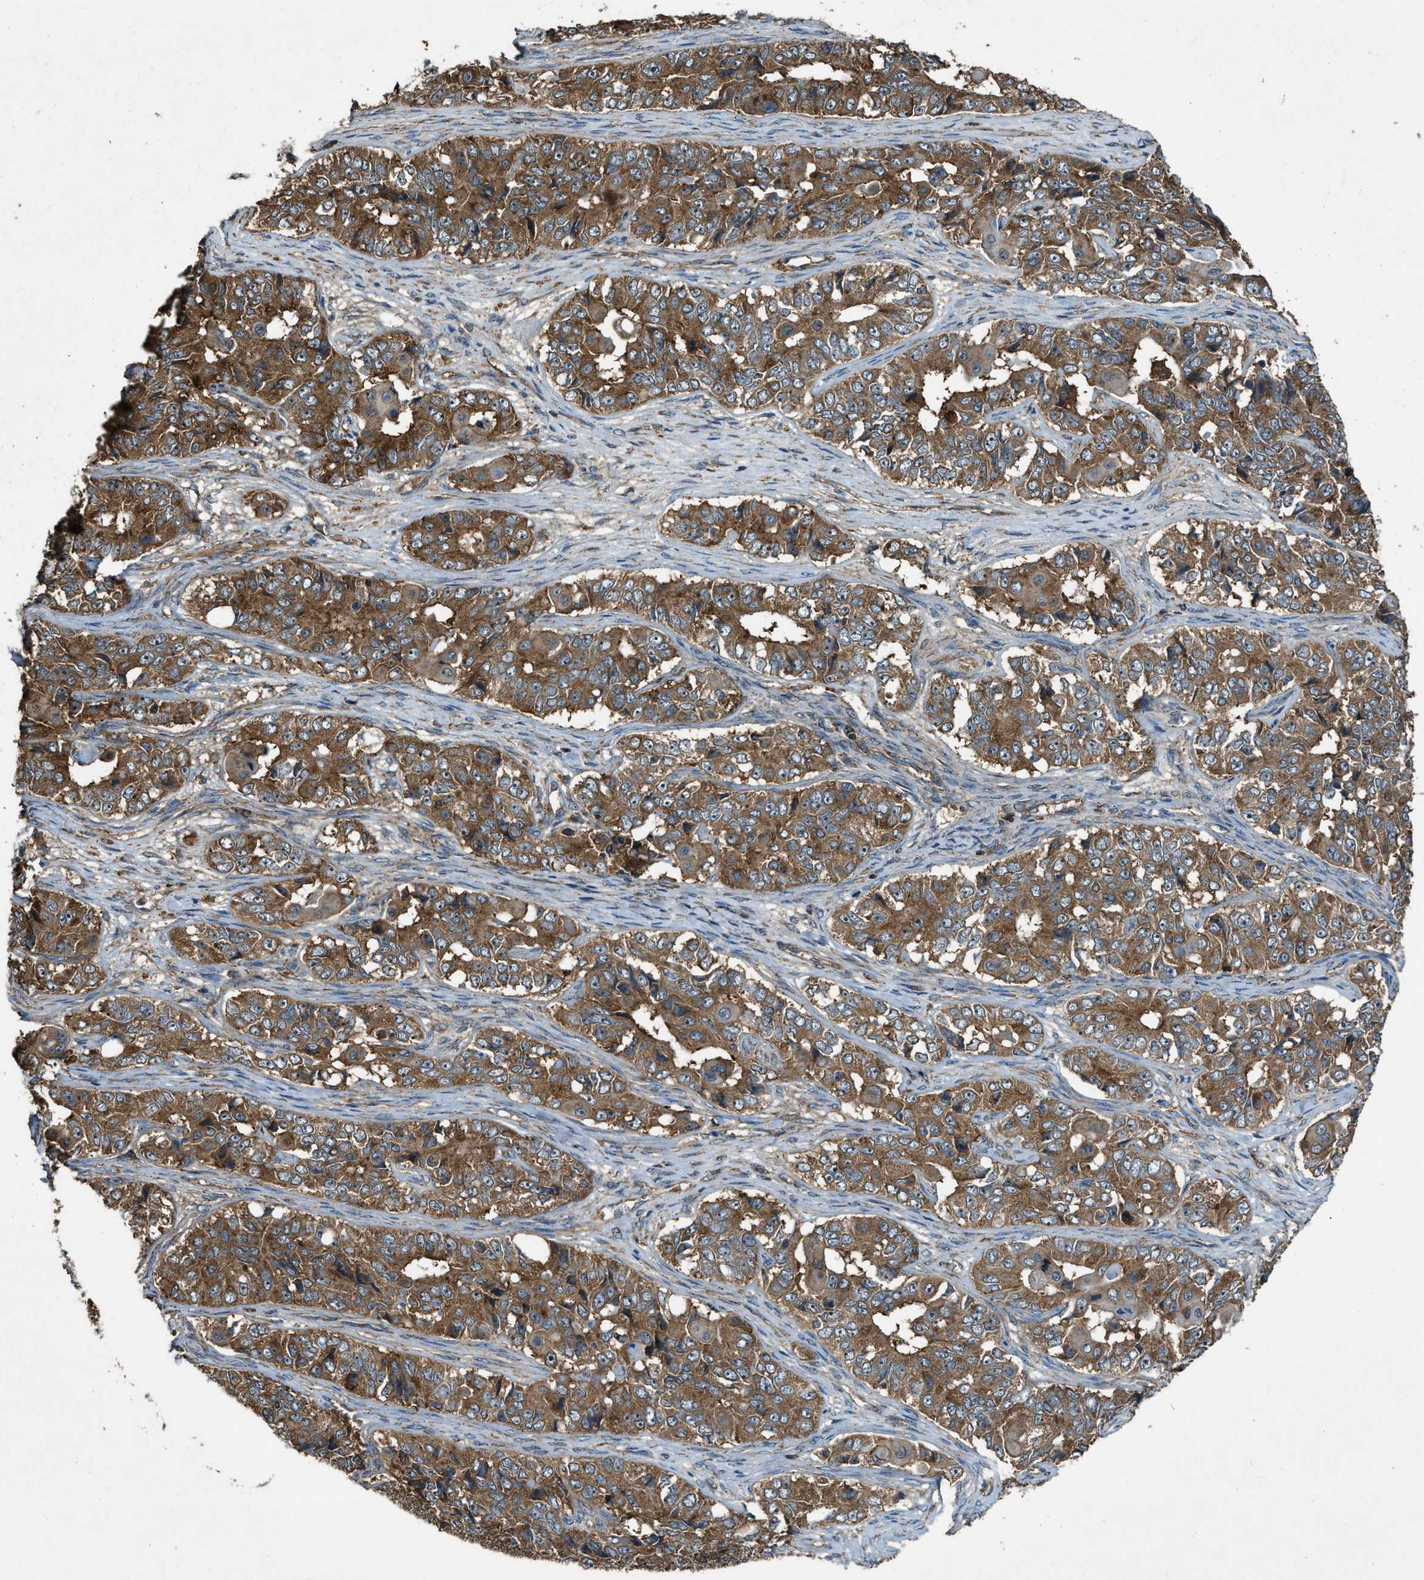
{"staining": {"intensity": "moderate", "quantity": ">75%", "location": "cytoplasmic/membranous"}, "tissue": "ovarian cancer", "cell_type": "Tumor cells", "image_type": "cancer", "snomed": [{"axis": "morphology", "description": "Carcinoma, endometroid"}, {"axis": "topography", "description": "Ovary"}], "caption": "Approximately >75% of tumor cells in human endometroid carcinoma (ovarian) demonstrate moderate cytoplasmic/membranous protein positivity as visualized by brown immunohistochemical staining.", "gene": "MAP3K8", "patient": {"sex": "female", "age": 51}}